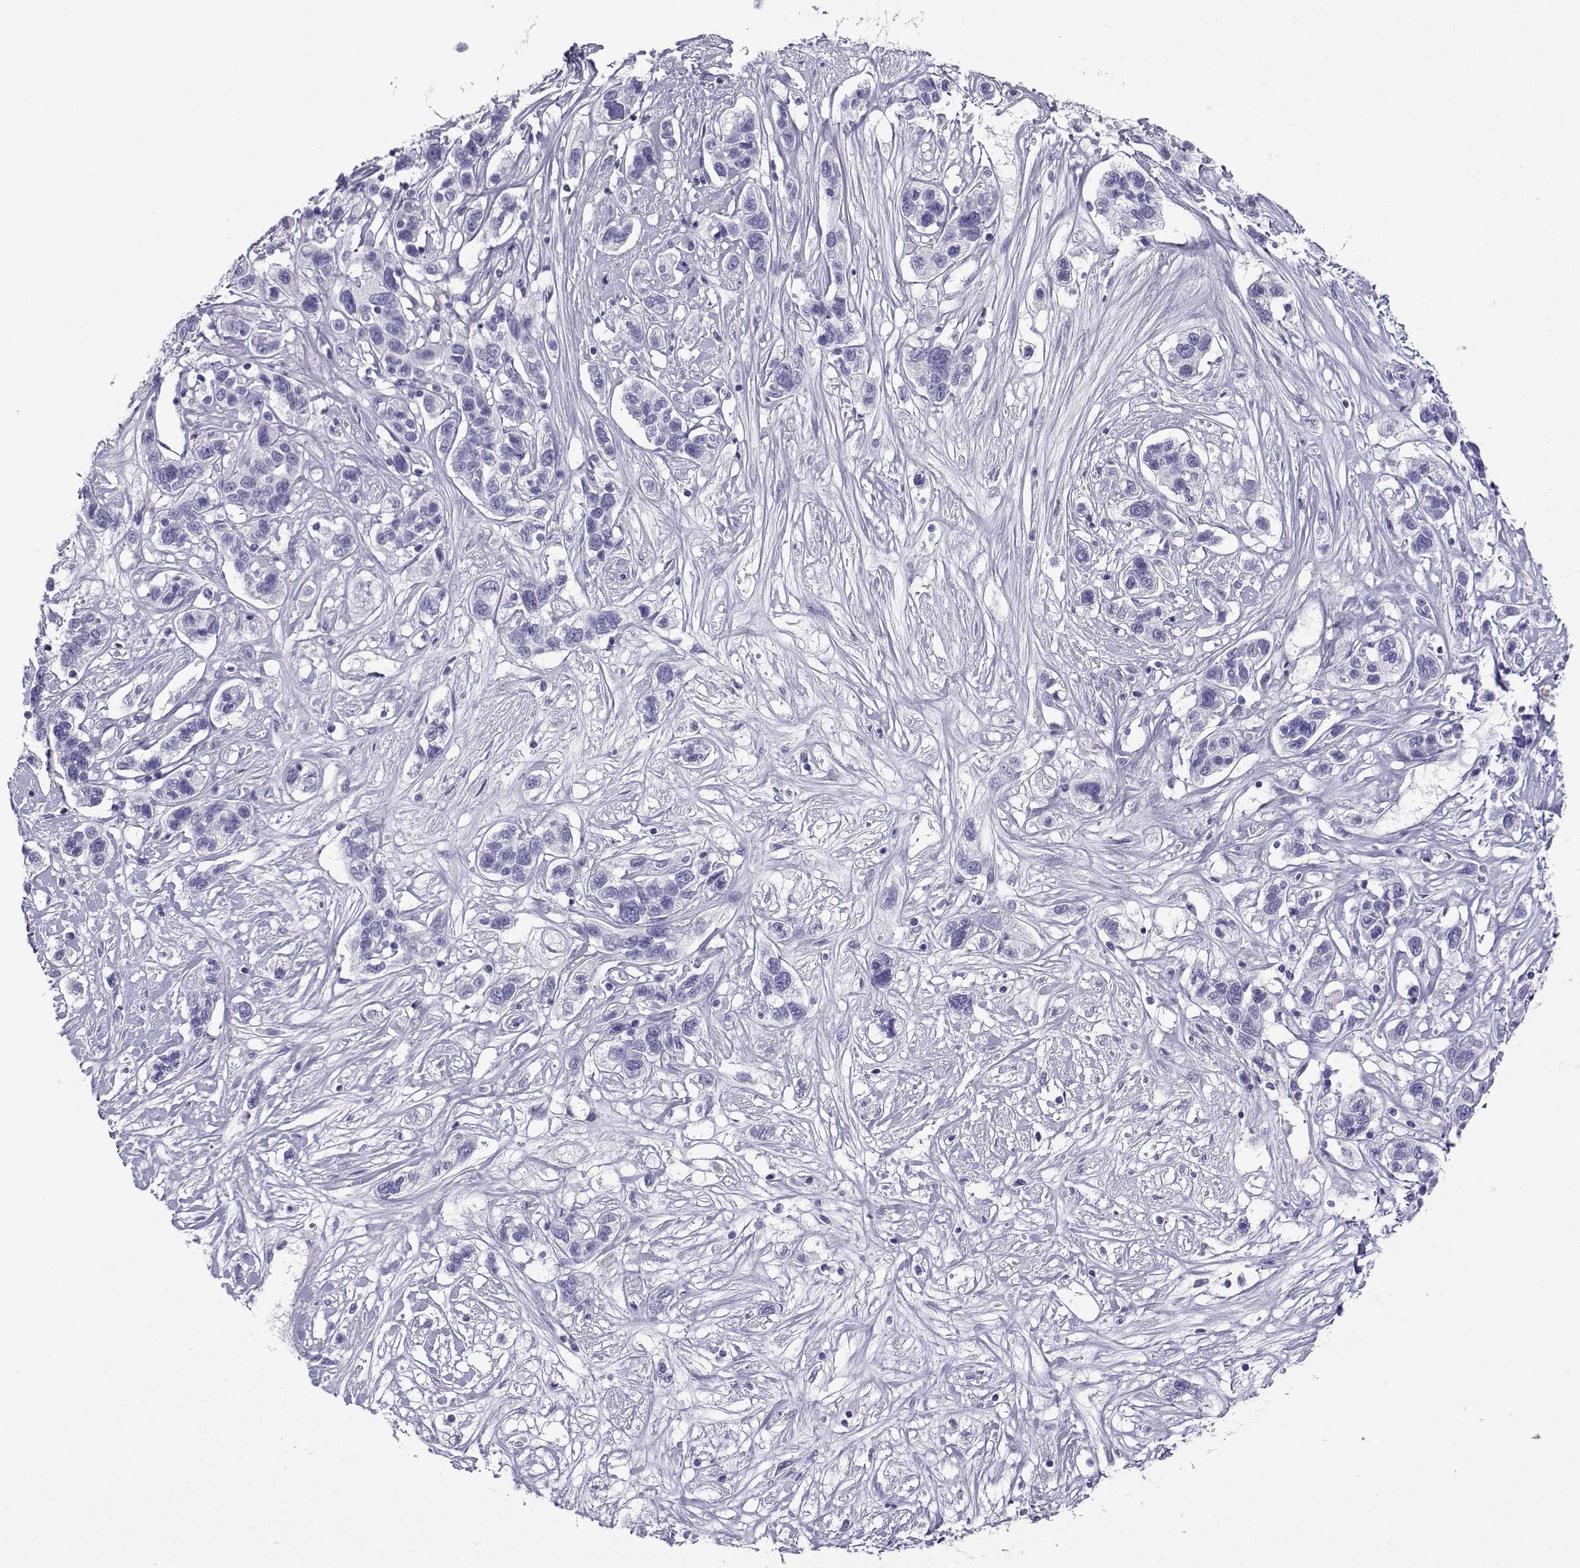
{"staining": {"intensity": "negative", "quantity": "none", "location": "none"}, "tissue": "liver cancer", "cell_type": "Tumor cells", "image_type": "cancer", "snomed": [{"axis": "morphology", "description": "Adenocarcinoma, NOS"}, {"axis": "morphology", "description": "Cholangiocarcinoma"}, {"axis": "topography", "description": "Liver"}], "caption": "Micrograph shows no significant protein expression in tumor cells of liver adenocarcinoma. The staining is performed using DAB brown chromogen with nuclei counter-stained in using hematoxylin.", "gene": "CD109", "patient": {"sex": "male", "age": 64}}